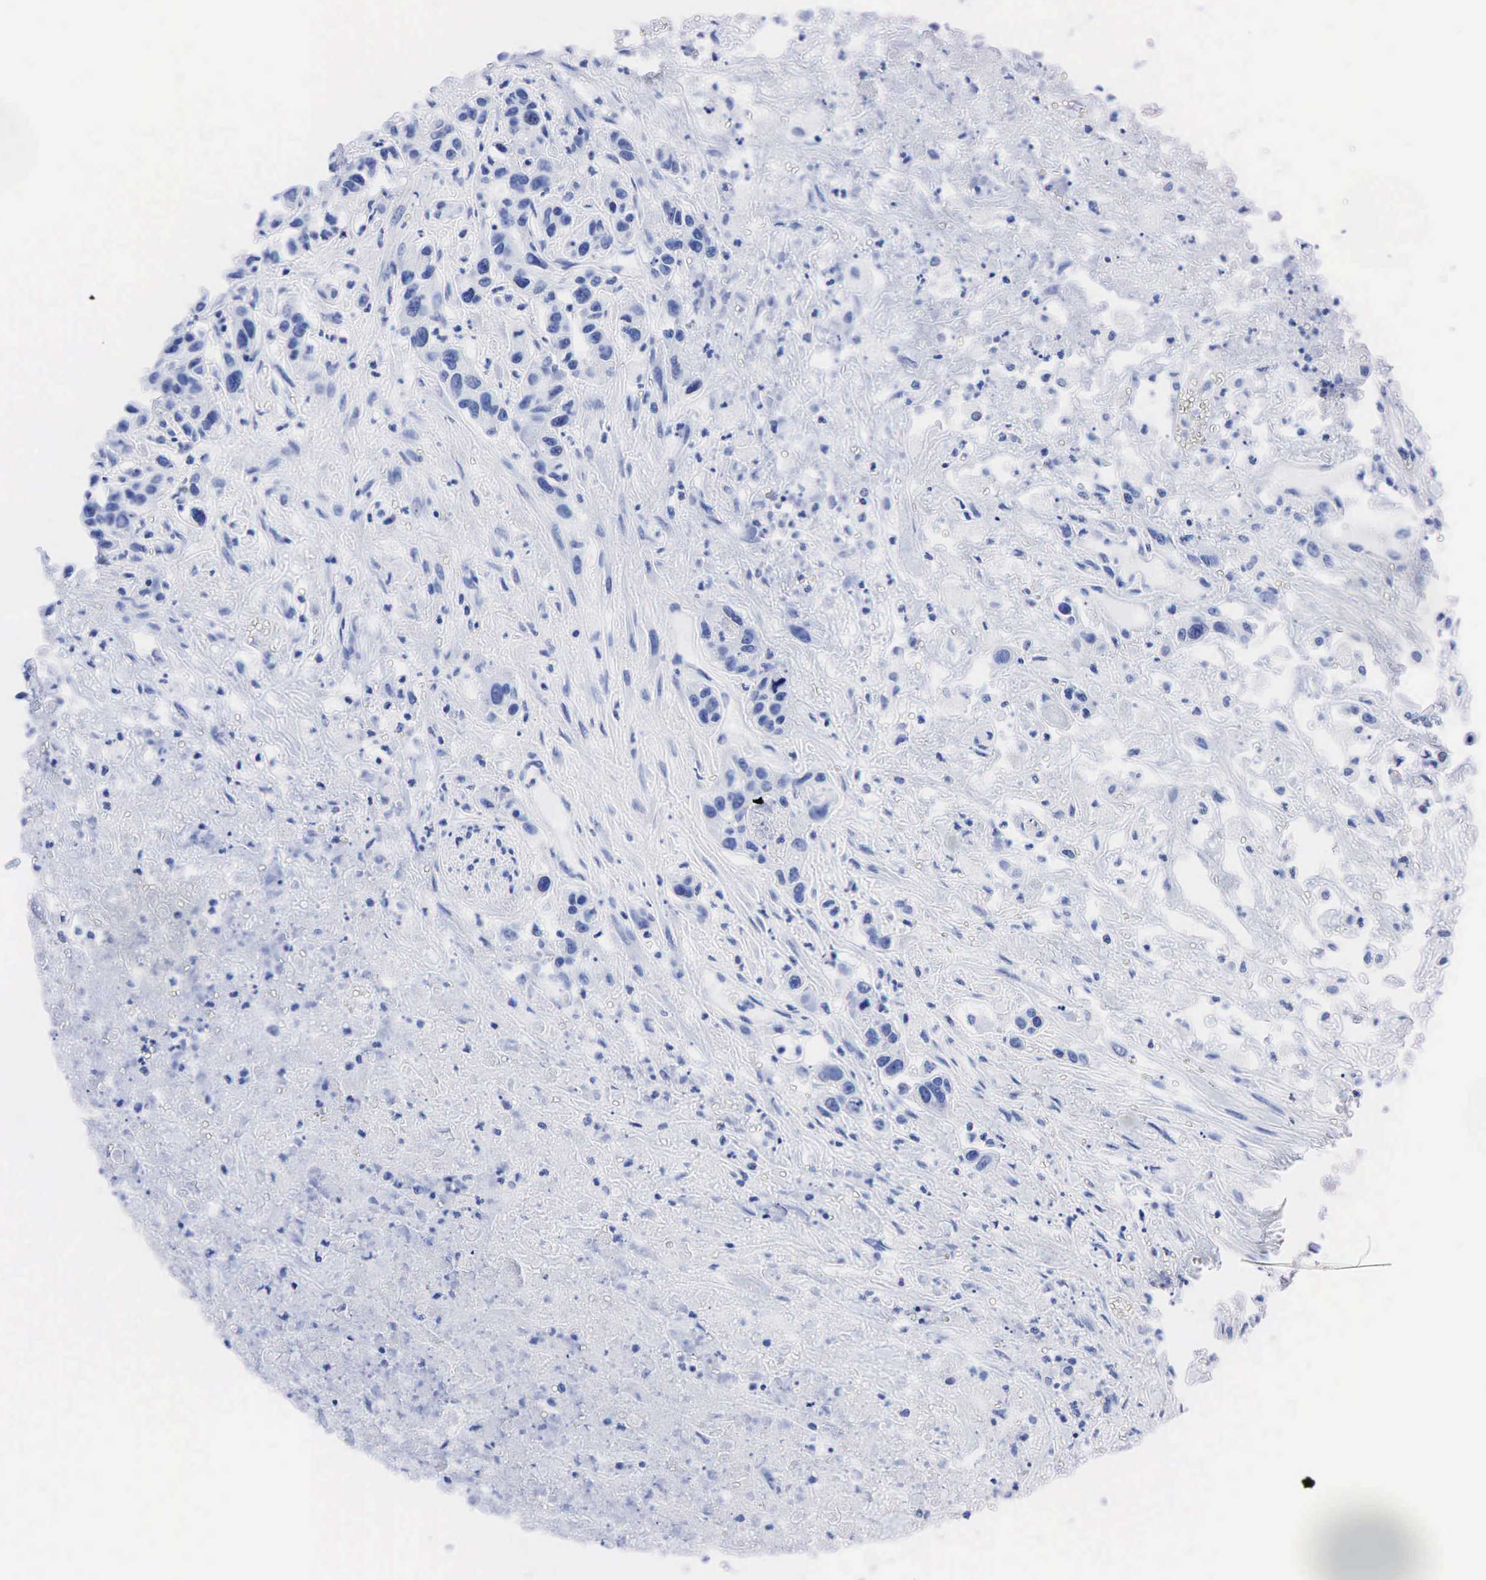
{"staining": {"intensity": "negative", "quantity": "none", "location": "none"}, "tissue": "urothelial cancer", "cell_type": "Tumor cells", "image_type": "cancer", "snomed": [{"axis": "morphology", "description": "Urothelial carcinoma, High grade"}, {"axis": "topography", "description": "Urinary bladder"}], "caption": "An IHC micrograph of urothelial cancer is shown. There is no staining in tumor cells of urothelial cancer.", "gene": "PTH", "patient": {"sex": "male", "age": 86}}